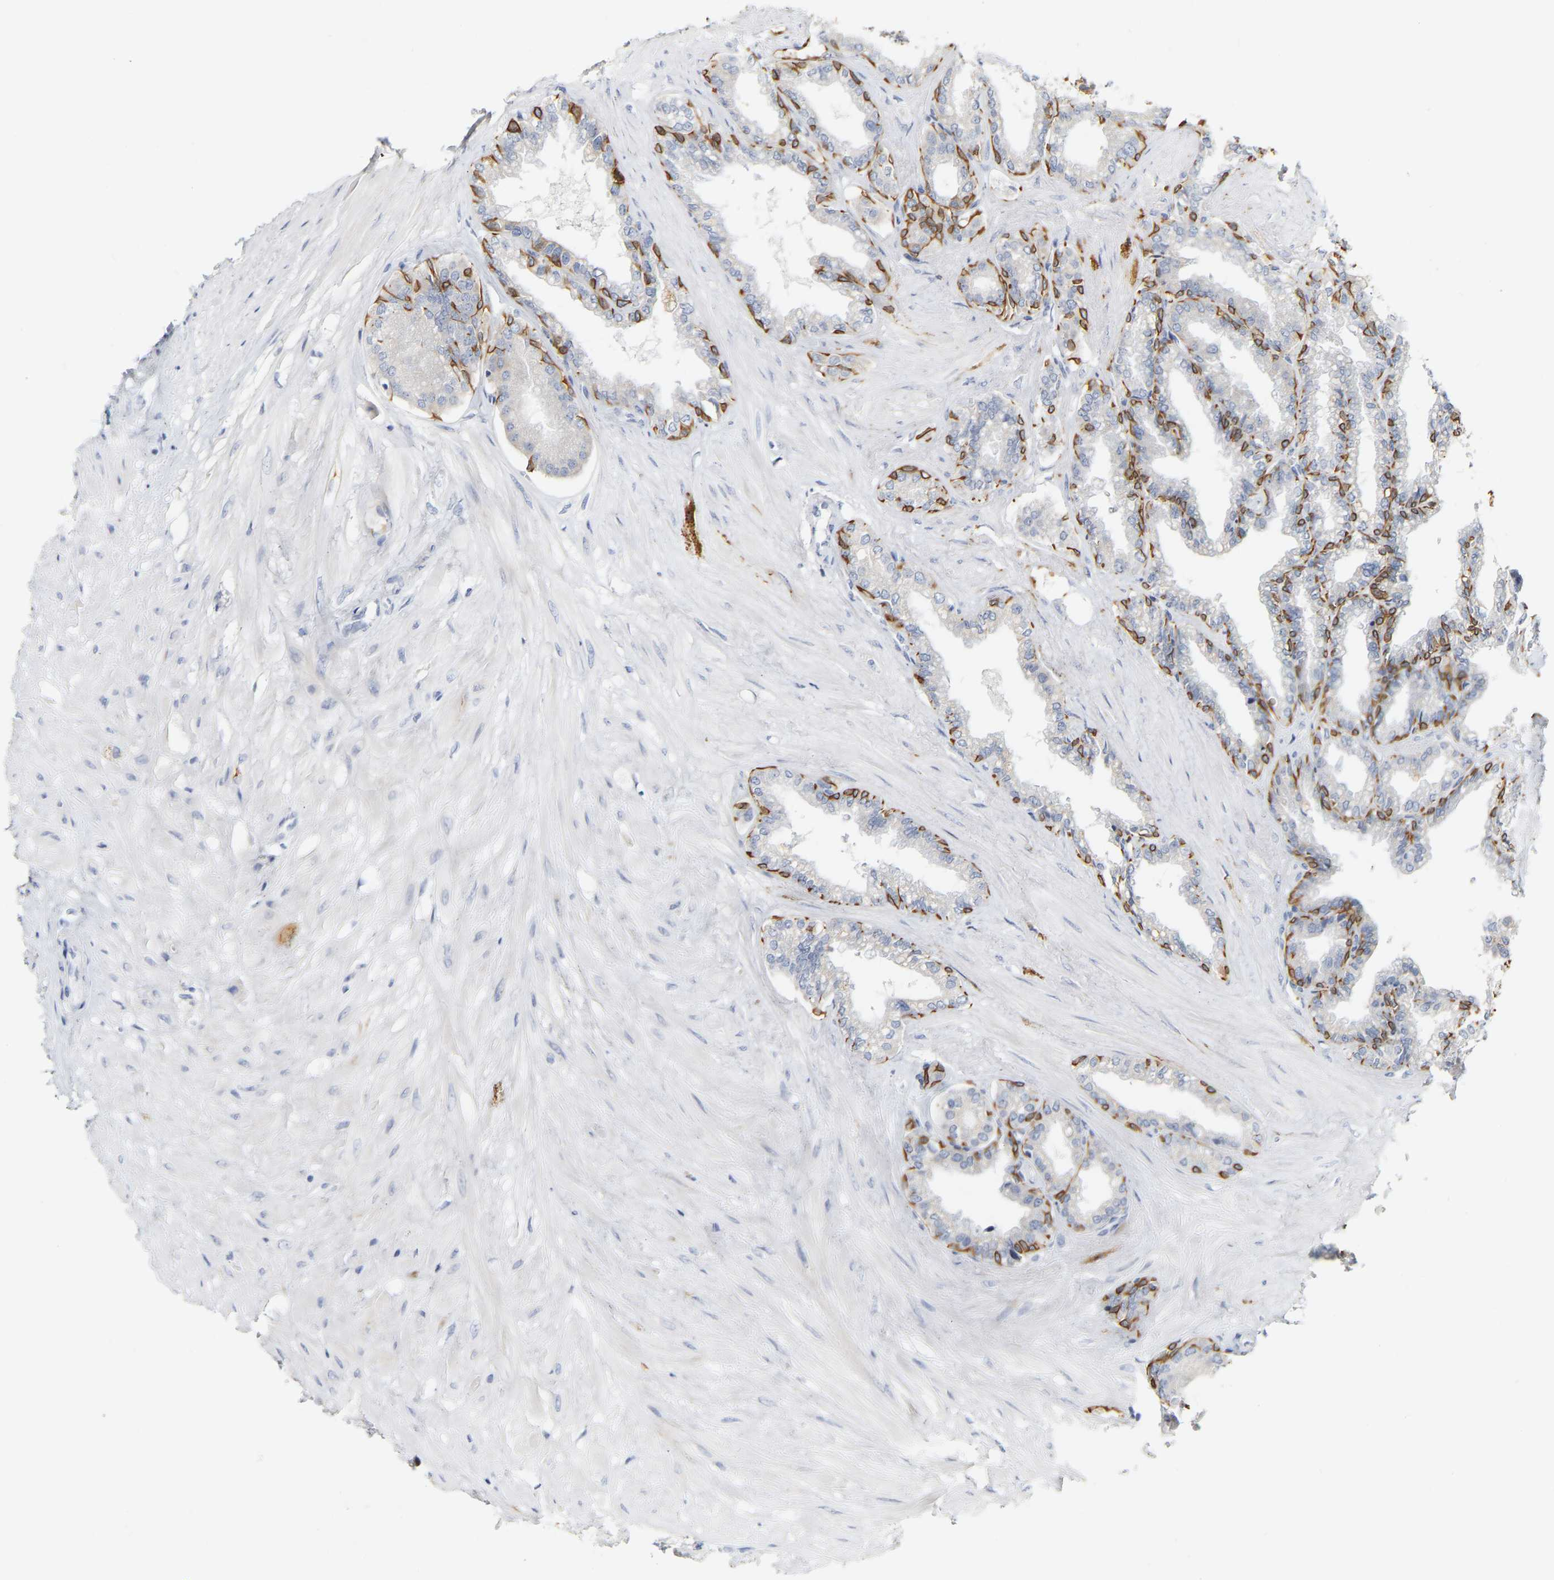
{"staining": {"intensity": "moderate", "quantity": "<25%", "location": "cytoplasmic/membranous"}, "tissue": "seminal vesicle", "cell_type": "Glandular cells", "image_type": "normal", "snomed": [{"axis": "morphology", "description": "Normal tissue, NOS"}, {"axis": "topography", "description": "Seminal veicle"}], "caption": "This image reveals IHC staining of benign seminal vesicle, with low moderate cytoplasmic/membranous positivity in about <25% of glandular cells.", "gene": "KRT76", "patient": {"sex": "male", "age": 46}}